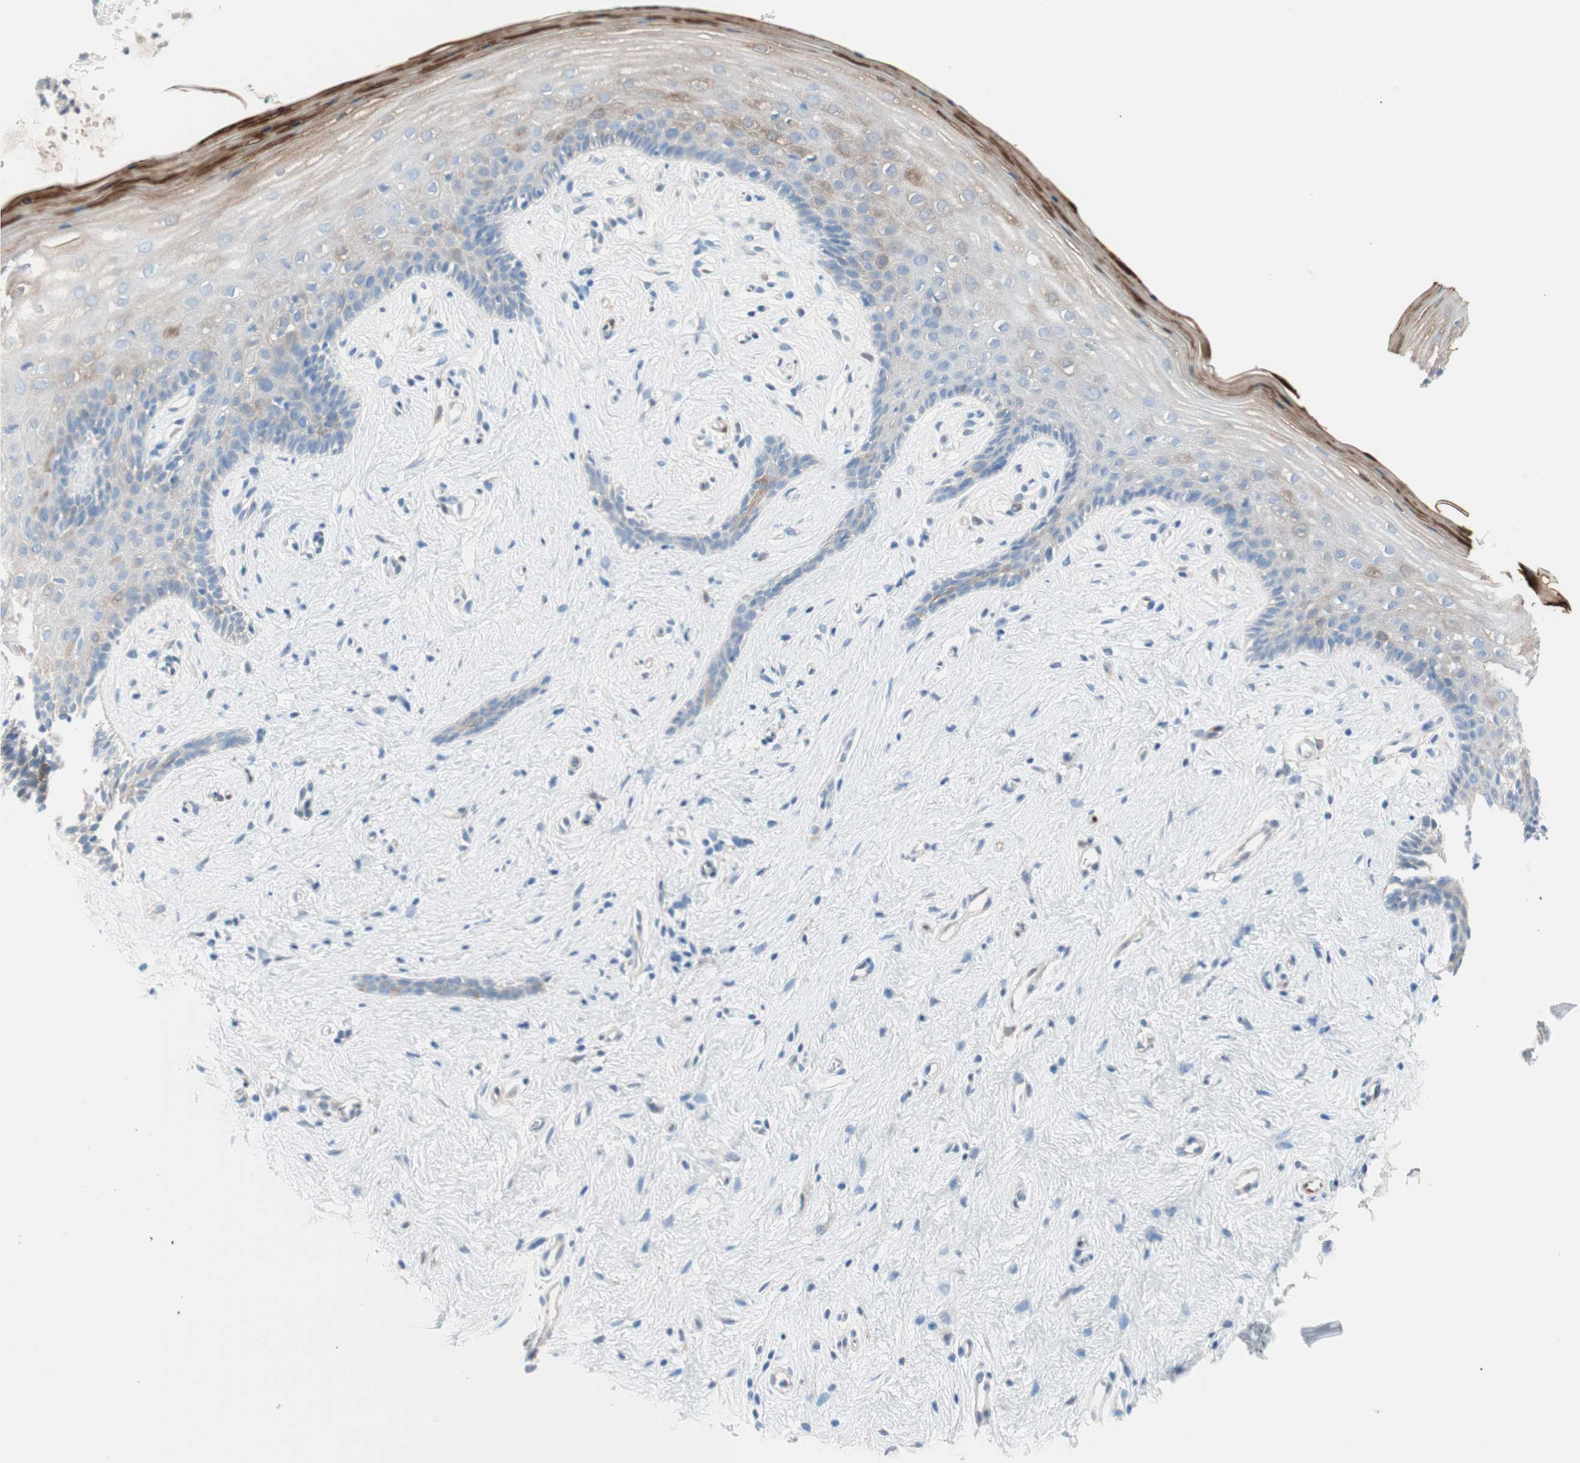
{"staining": {"intensity": "moderate", "quantity": "<25%", "location": "cytoplasmic/membranous"}, "tissue": "vagina", "cell_type": "Squamous epithelial cells", "image_type": "normal", "snomed": [{"axis": "morphology", "description": "Normal tissue, NOS"}, {"axis": "topography", "description": "Vagina"}], "caption": "Benign vagina was stained to show a protein in brown. There is low levels of moderate cytoplasmic/membranous expression in about <25% of squamous epithelial cells. (Brightfield microscopy of DAB IHC at high magnification).", "gene": "GLUL", "patient": {"sex": "female", "age": 44}}